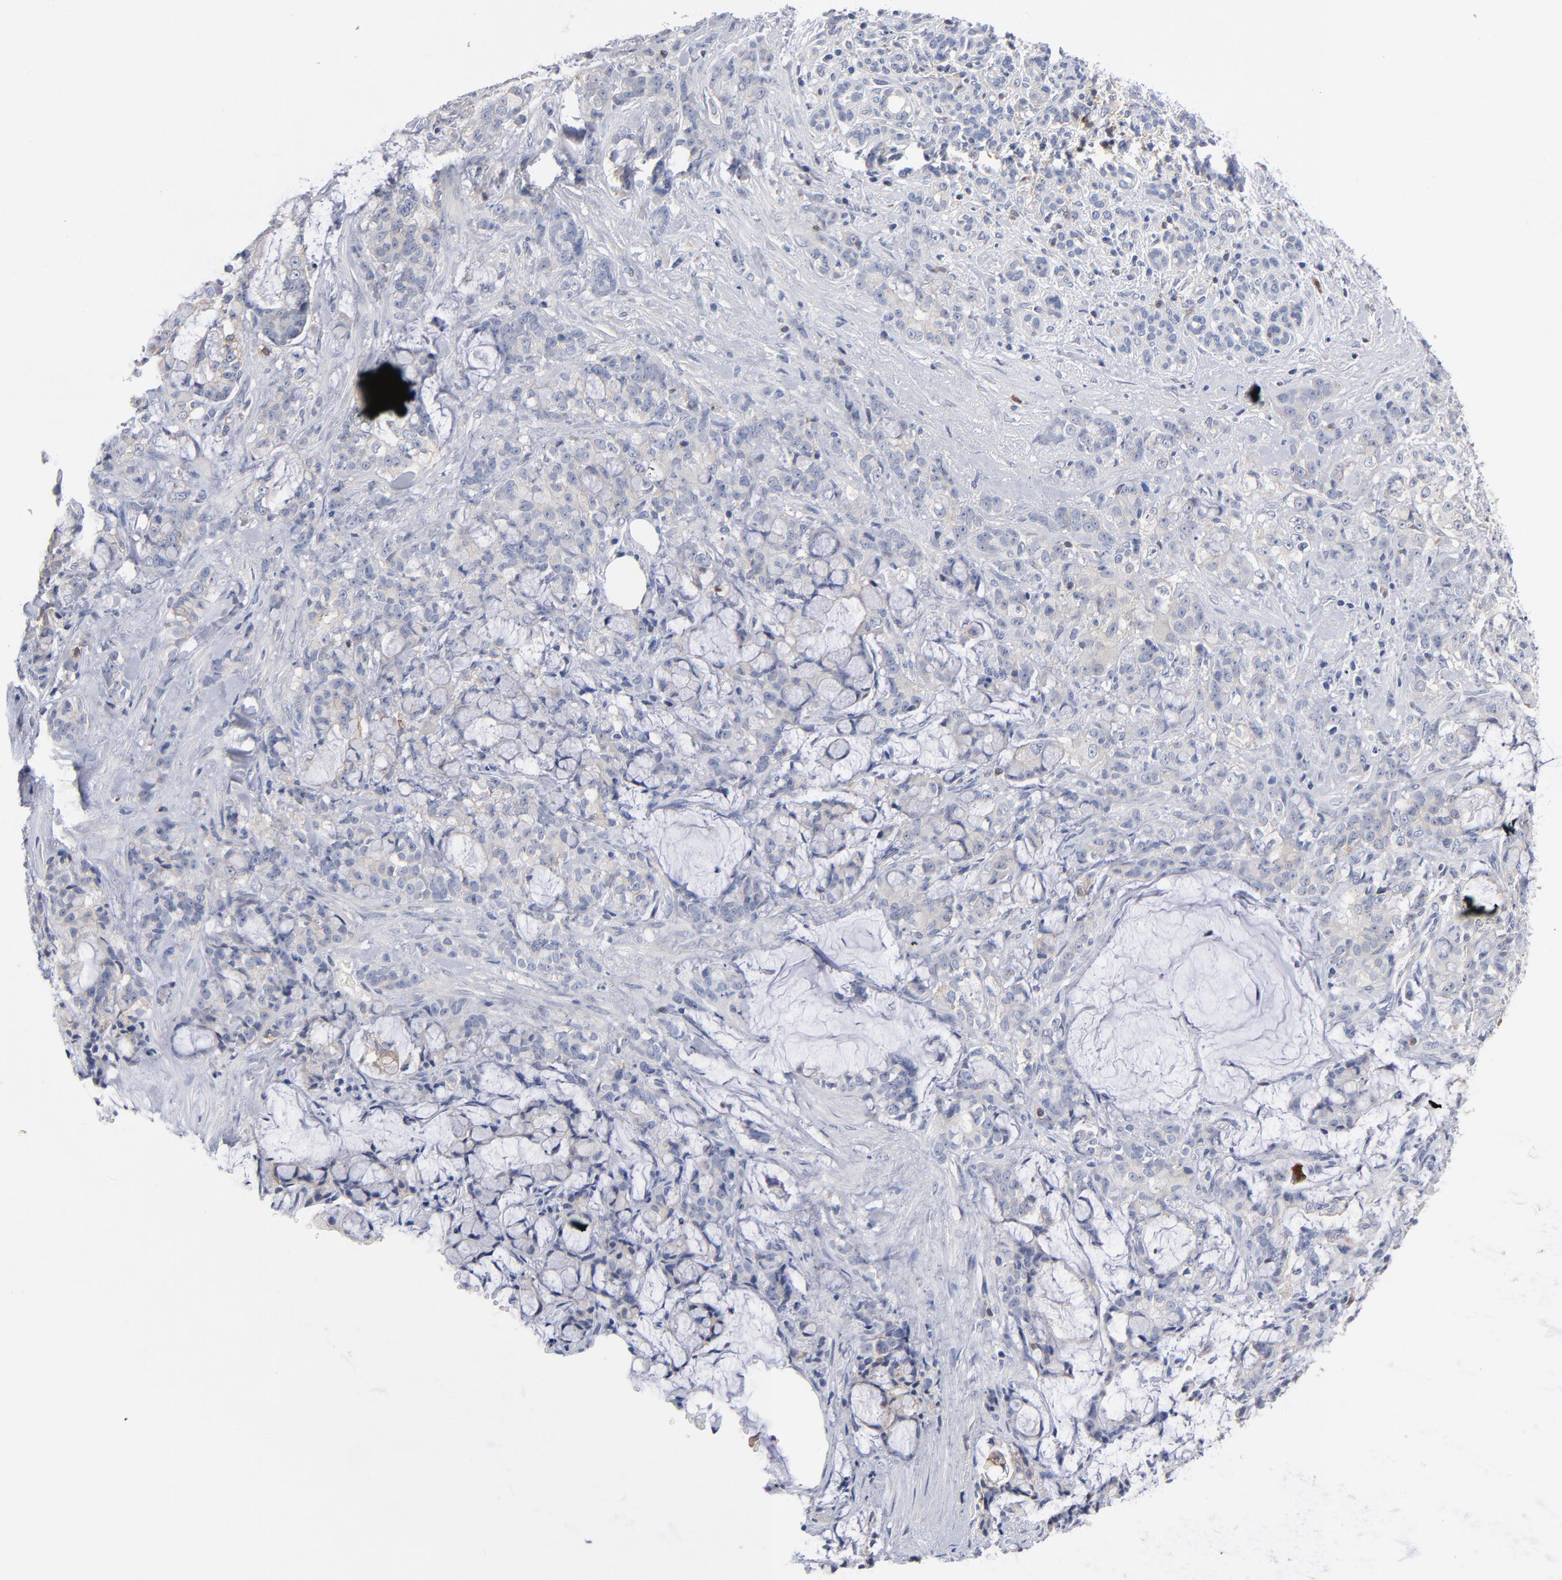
{"staining": {"intensity": "weak", "quantity": "<25%", "location": "cytoplasmic/membranous"}, "tissue": "pancreatic cancer", "cell_type": "Tumor cells", "image_type": "cancer", "snomed": [{"axis": "morphology", "description": "Adenocarcinoma, NOS"}, {"axis": "topography", "description": "Pancreas"}], "caption": "High magnification brightfield microscopy of pancreatic adenocarcinoma stained with DAB (3,3'-diaminobenzidine) (brown) and counterstained with hematoxylin (blue): tumor cells show no significant staining.", "gene": "PDLIM2", "patient": {"sex": "female", "age": 73}}